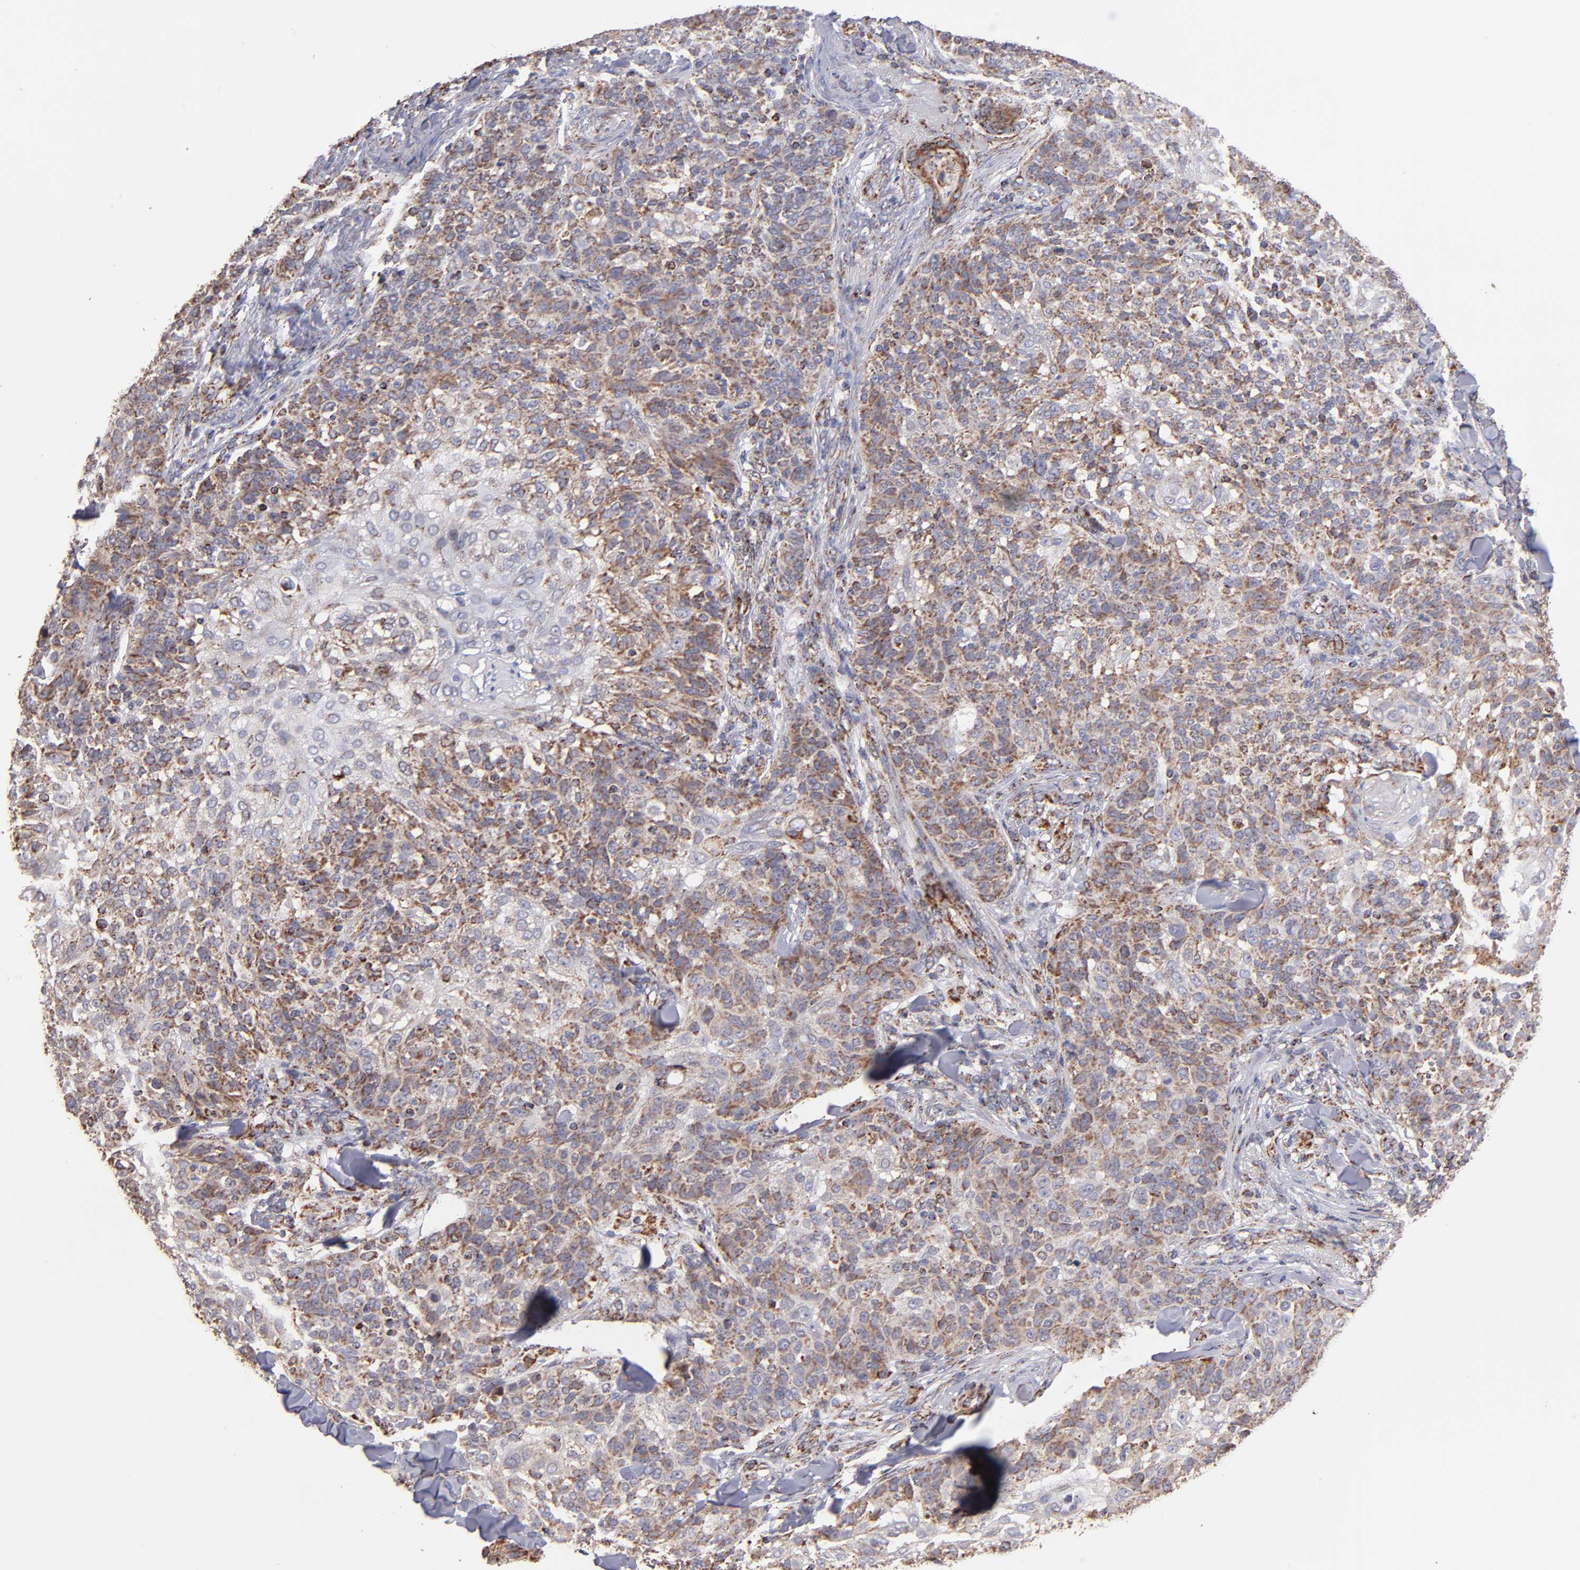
{"staining": {"intensity": "weak", "quantity": ">75%", "location": "cytoplasmic/membranous"}, "tissue": "skin cancer", "cell_type": "Tumor cells", "image_type": "cancer", "snomed": [{"axis": "morphology", "description": "Normal tissue, NOS"}, {"axis": "morphology", "description": "Squamous cell carcinoma, NOS"}, {"axis": "topography", "description": "Skin"}], "caption": "High-magnification brightfield microscopy of skin squamous cell carcinoma stained with DAB (3,3'-diaminobenzidine) (brown) and counterstained with hematoxylin (blue). tumor cells exhibit weak cytoplasmic/membranous staining is present in approximately>75% of cells.", "gene": "DLST", "patient": {"sex": "female", "age": 83}}